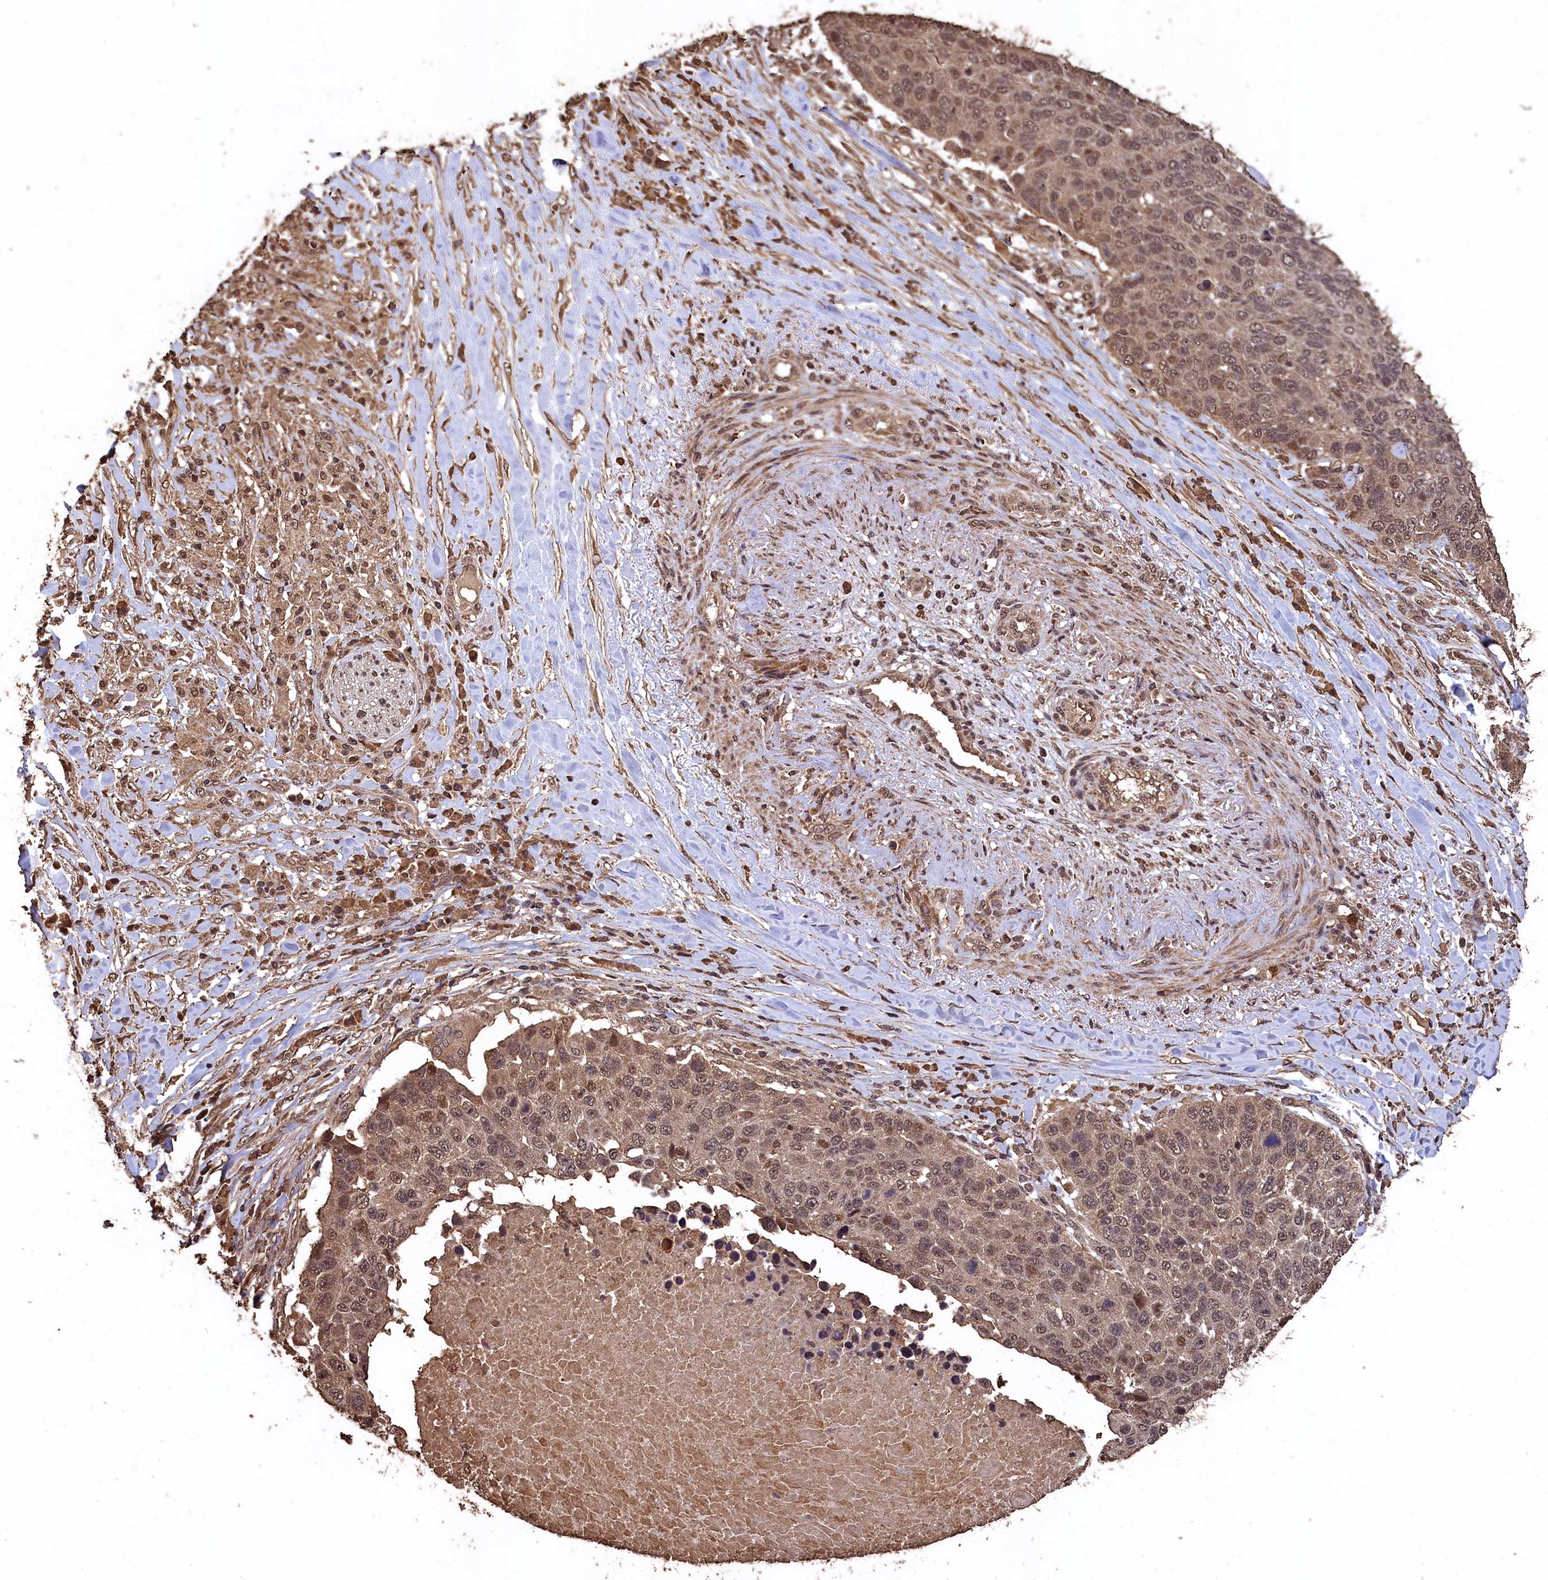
{"staining": {"intensity": "moderate", "quantity": ">75%", "location": "cytoplasmic/membranous,nuclear"}, "tissue": "lung cancer", "cell_type": "Tumor cells", "image_type": "cancer", "snomed": [{"axis": "morphology", "description": "Normal tissue, NOS"}, {"axis": "morphology", "description": "Squamous cell carcinoma, NOS"}, {"axis": "topography", "description": "Lymph node"}, {"axis": "topography", "description": "Lung"}], "caption": "An image of lung cancer stained for a protein shows moderate cytoplasmic/membranous and nuclear brown staining in tumor cells.", "gene": "CEP57L1", "patient": {"sex": "male", "age": 66}}